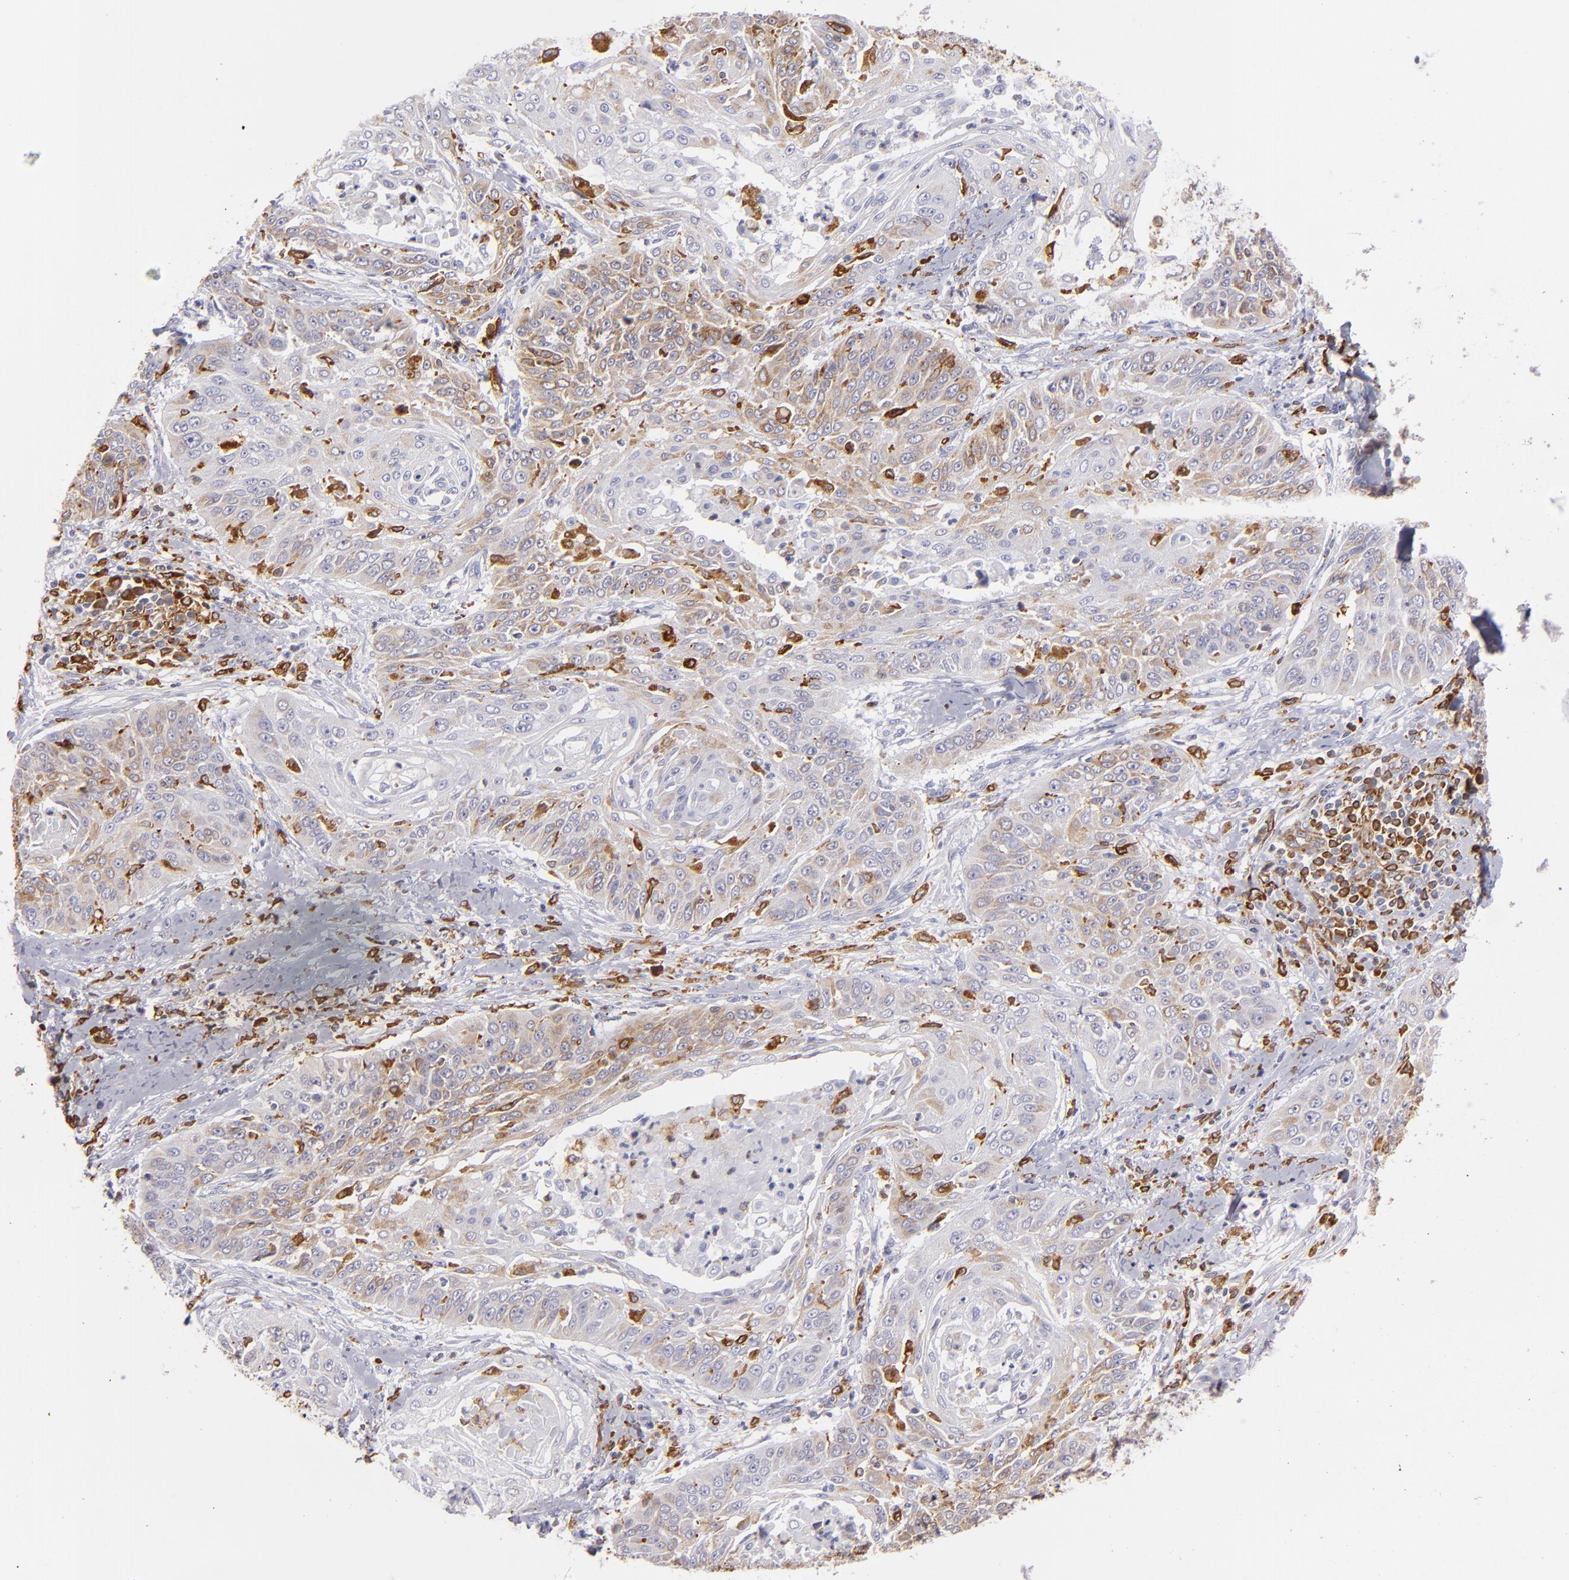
{"staining": {"intensity": "moderate", "quantity": "25%-75%", "location": "cytoplasmic/membranous"}, "tissue": "cervical cancer", "cell_type": "Tumor cells", "image_type": "cancer", "snomed": [{"axis": "morphology", "description": "Squamous cell carcinoma, NOS"}, {"axis": "topography", "description": "Cervix"}], "caption": "IHC image of human cervical squamous cell carcinoma stained for a protein (brown), which exhibits medium levels of moderate cytoplasmic/membranous positivity in about 25%-75% of tumor cells.", "gene": "CD74", "patient": {"sex": "female", "age": 64}}